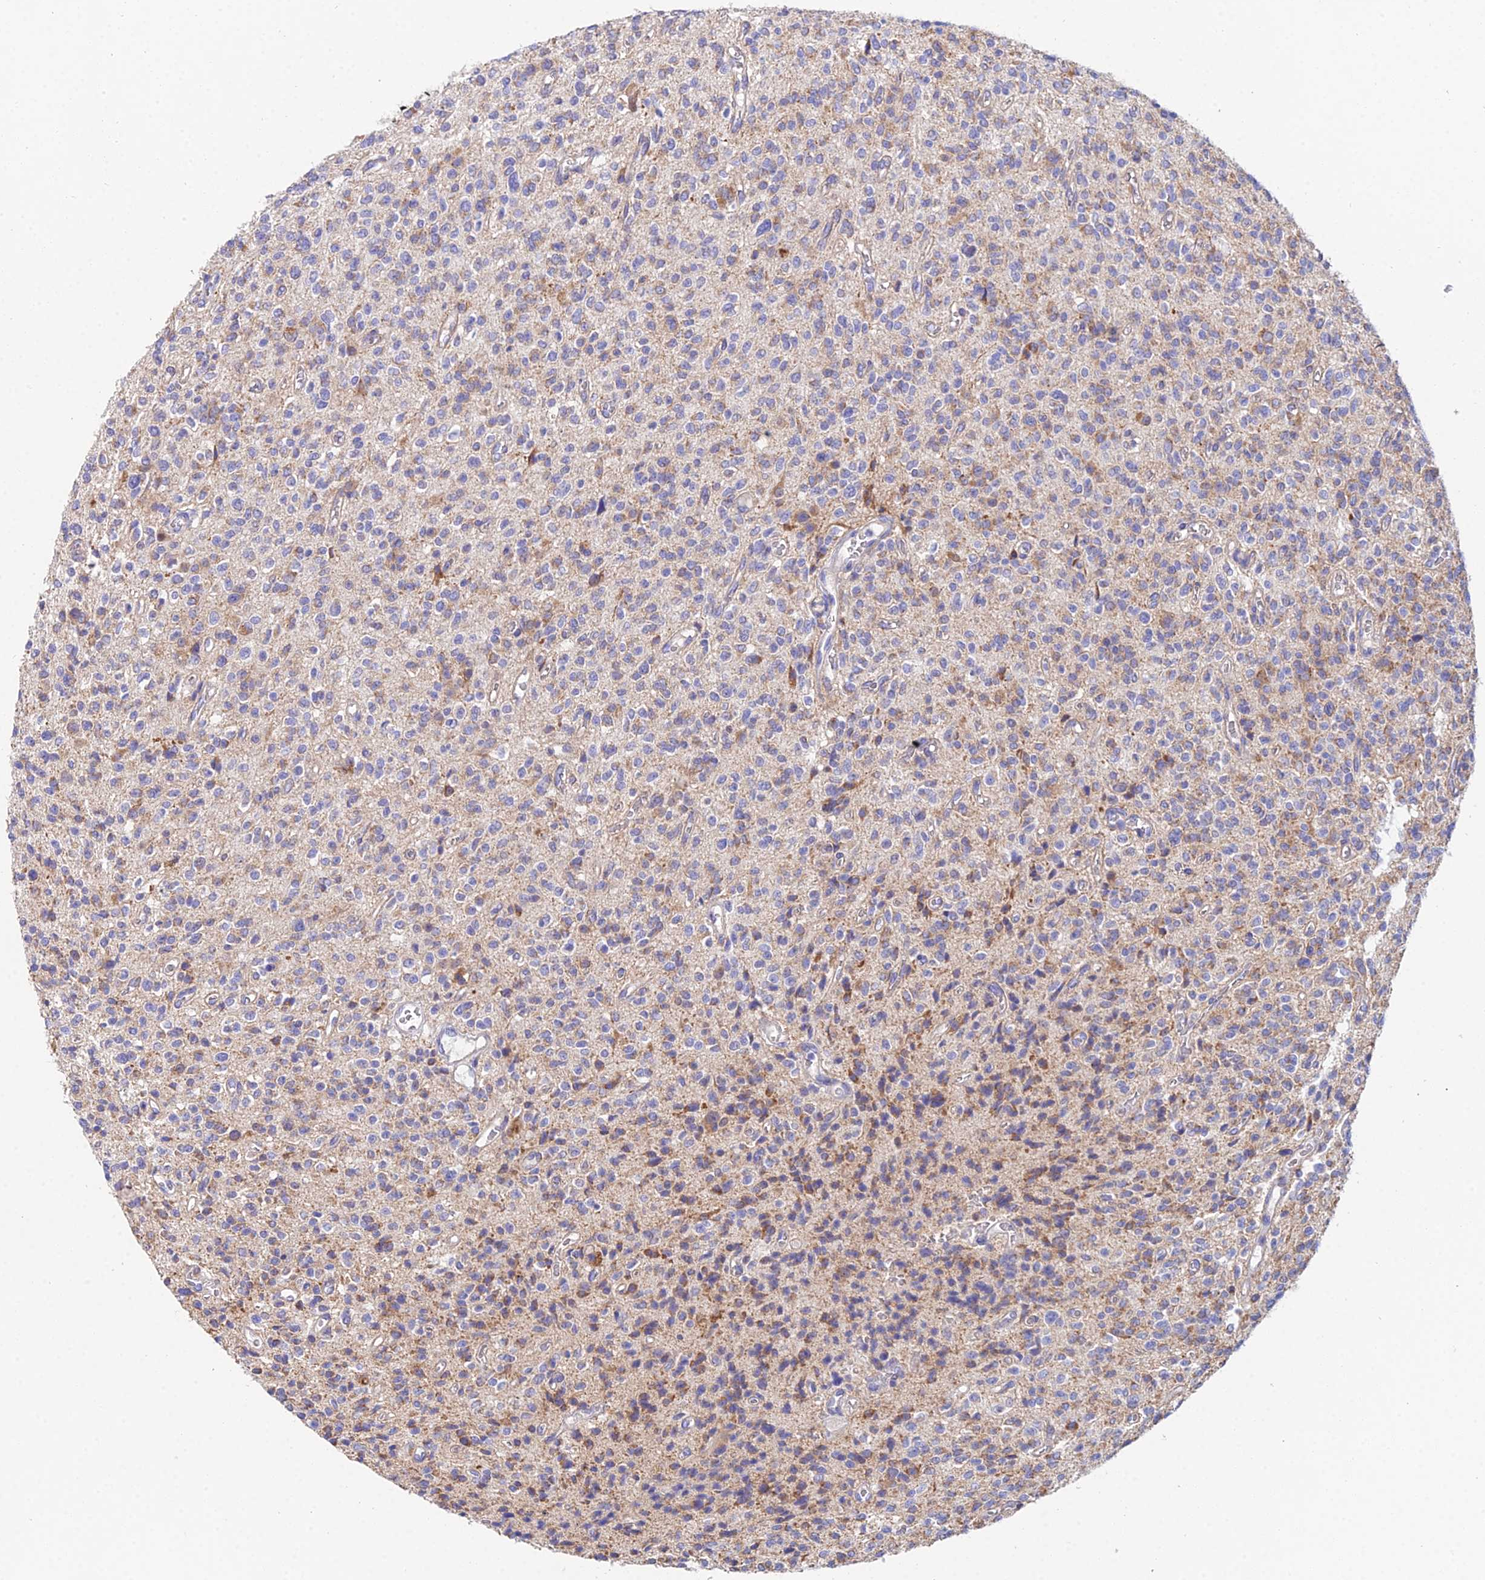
{"staining": {"intensity": "moderate", "quantity": "<25%", "location": "cytoplasmic/membranous"}, "tissue": "glioma", "cell_type": "Tumor cells", "image_type": "cancer", "snomed": [{"axis": "morphology", "description": "Glioma, malignant, High grade"}, {"axis": "topography", "description": "Brain"}], "caption": "Moderate cytoplasmic/membranous positivity is identified in about <25% of tumor cells in glioma.", "gene": "PPP2R2C", "patient": {"sex": "male", "age": 34}}